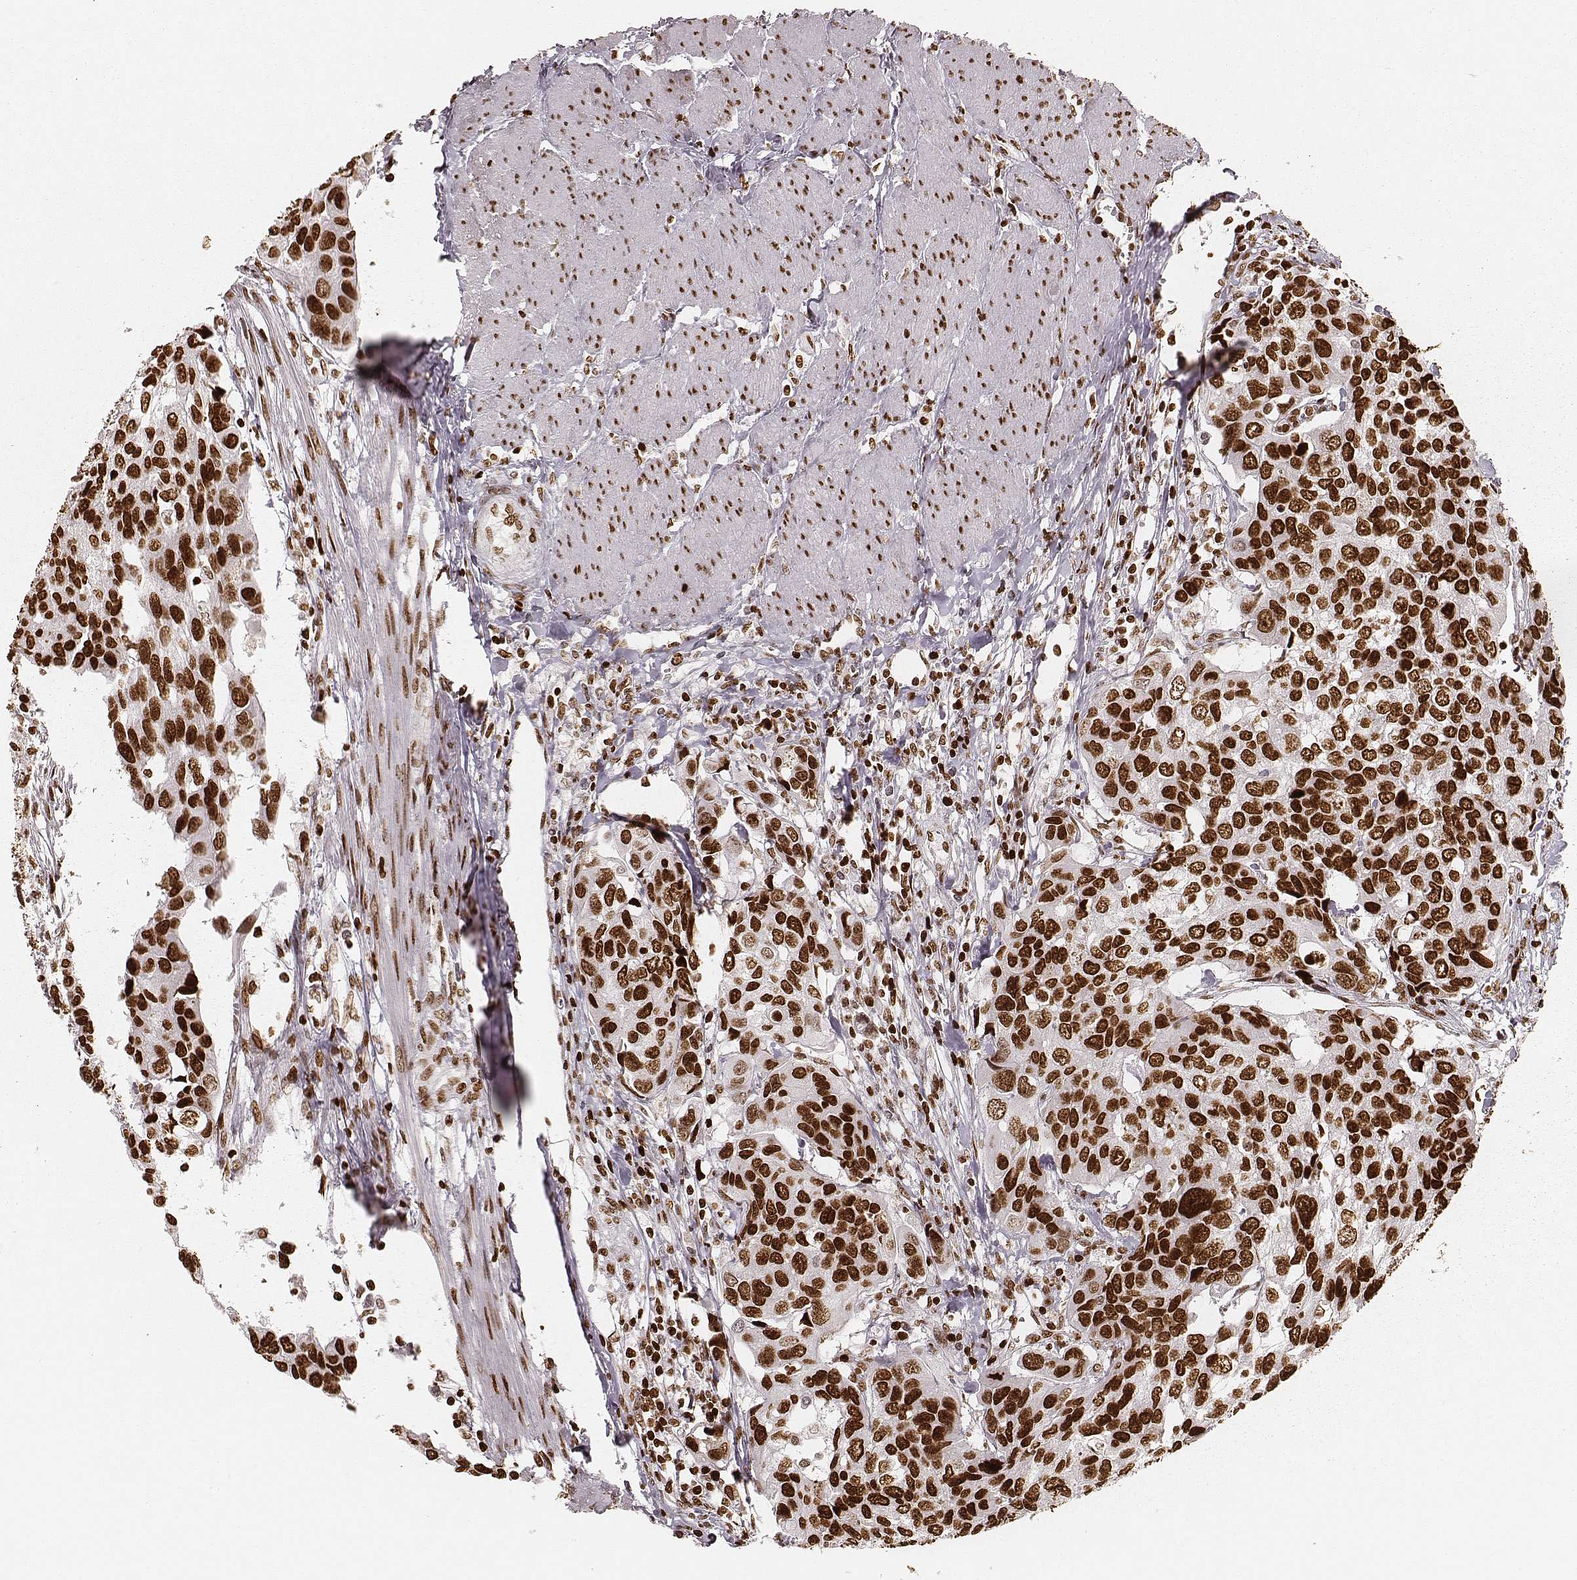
{"staining": {"intensity": "strong", "quantity": ">75%", "location": "nuclear"}, "tissue": "urothelial cancer", "cell_type": "Tumor cells", "image_type": "cancer", "snomed": [{"axis": "morphology", "description": "Urothelial carcinoma, High grade"}, {"axis": "topography", "description": "Urinary bladder"}], "caption": "Human urothelial cancer stained for a protein (brown) reveals strong nuclear positive positivity in approximately >75% of tumor cells.", "gene": "PARP1", "patient": {"sex": "male", "age": 60}}